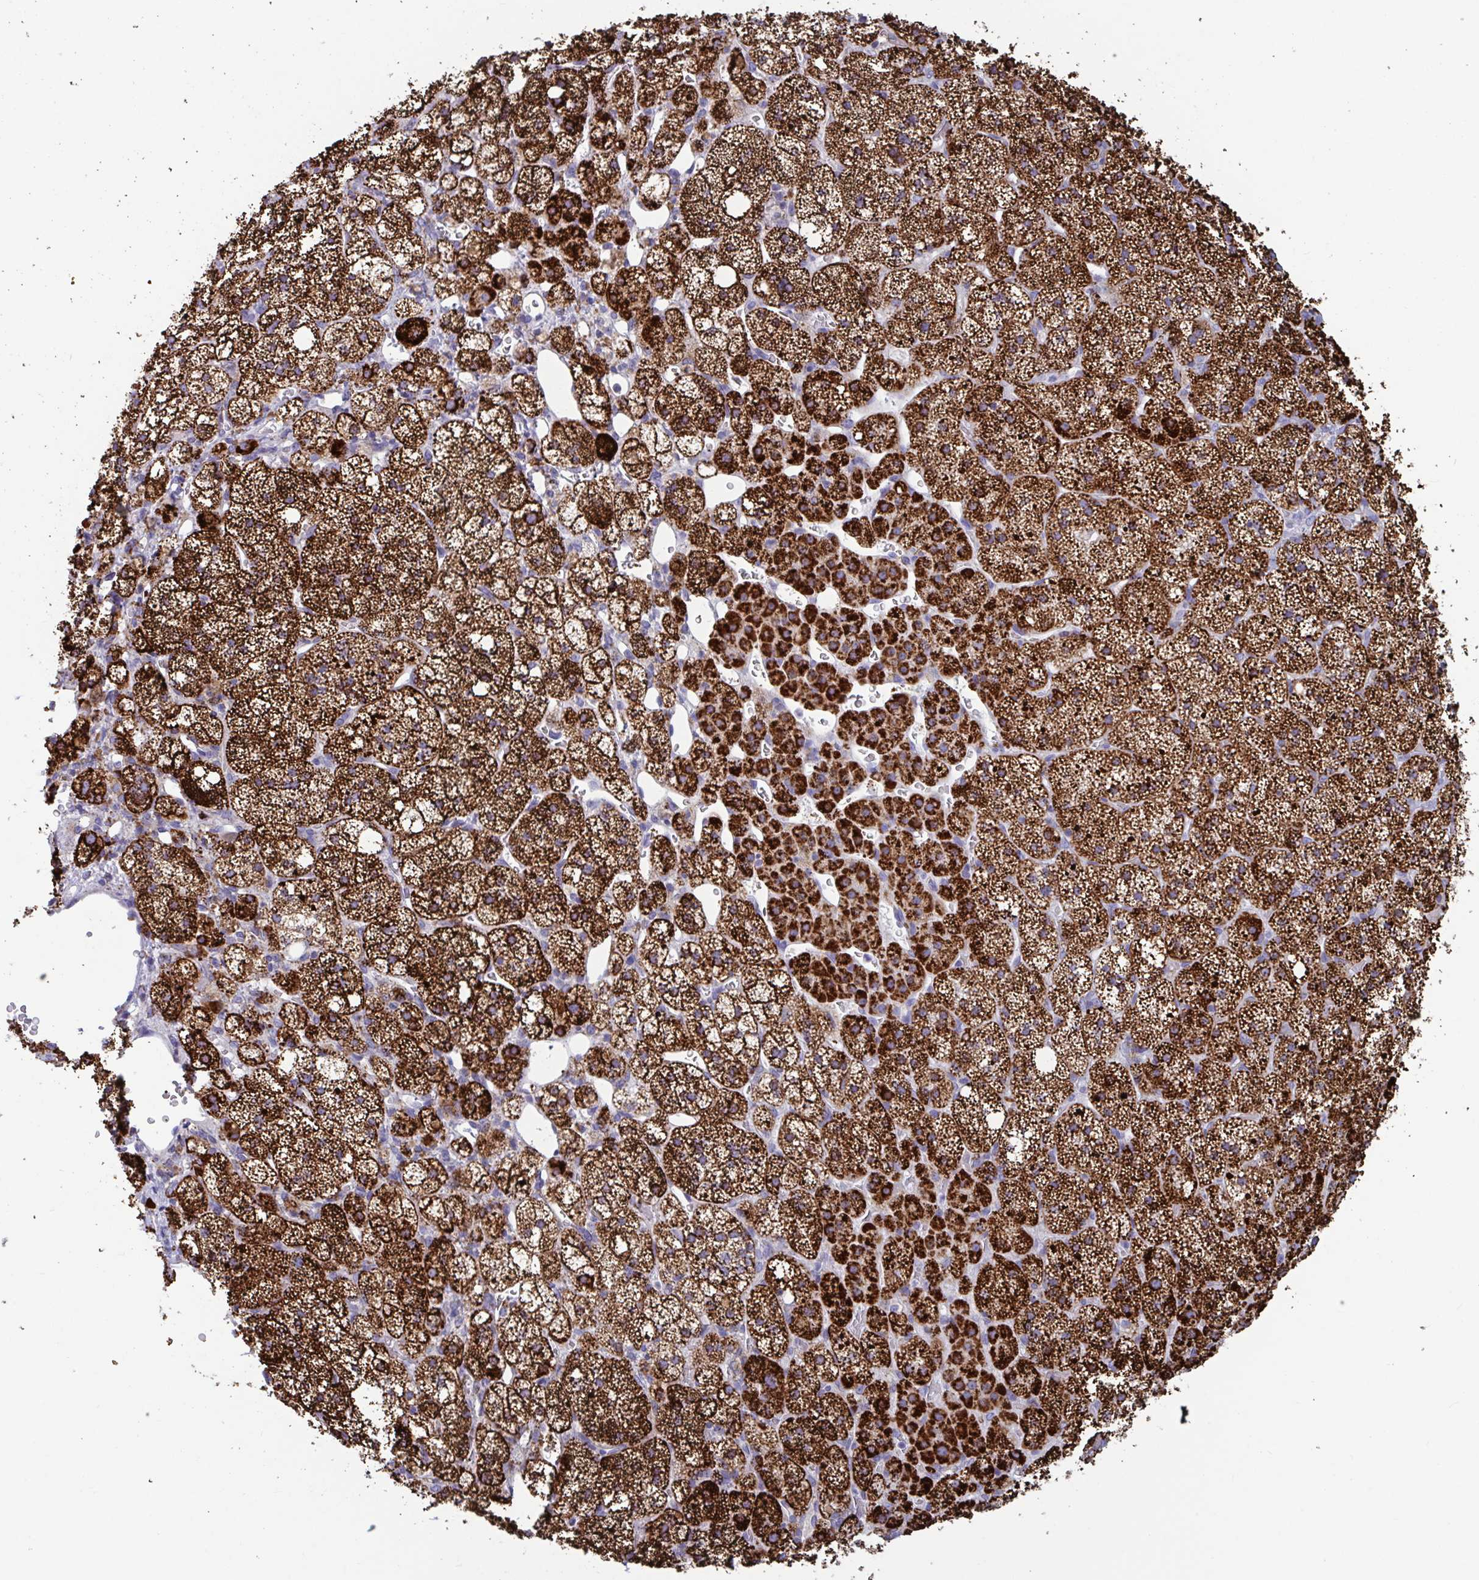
{"staining": {"intensity": "strong", "quantity": ">75%", "location": "cytoplasmic/membranous"}, "tissue": "adrenal gland", "cell_type": "Glandular cells", "image_type": "normal", "snomed": [{"axis": "morphology", "description": "Normal tissue, NOS"}, {"axis": "topography", "description": "Adrenal gland"}], "caption": "Immunohistochemical staining of unremarkable human adrenal gland reveals >75% levels of strong cytoplasmic/membranous protein expression in about >75% of glandular cells. (DAB = brown stain, brightfield microscopy at high magnification).", "gene": "BCAT2", "patient": {"sex": "male", "age": 53}}